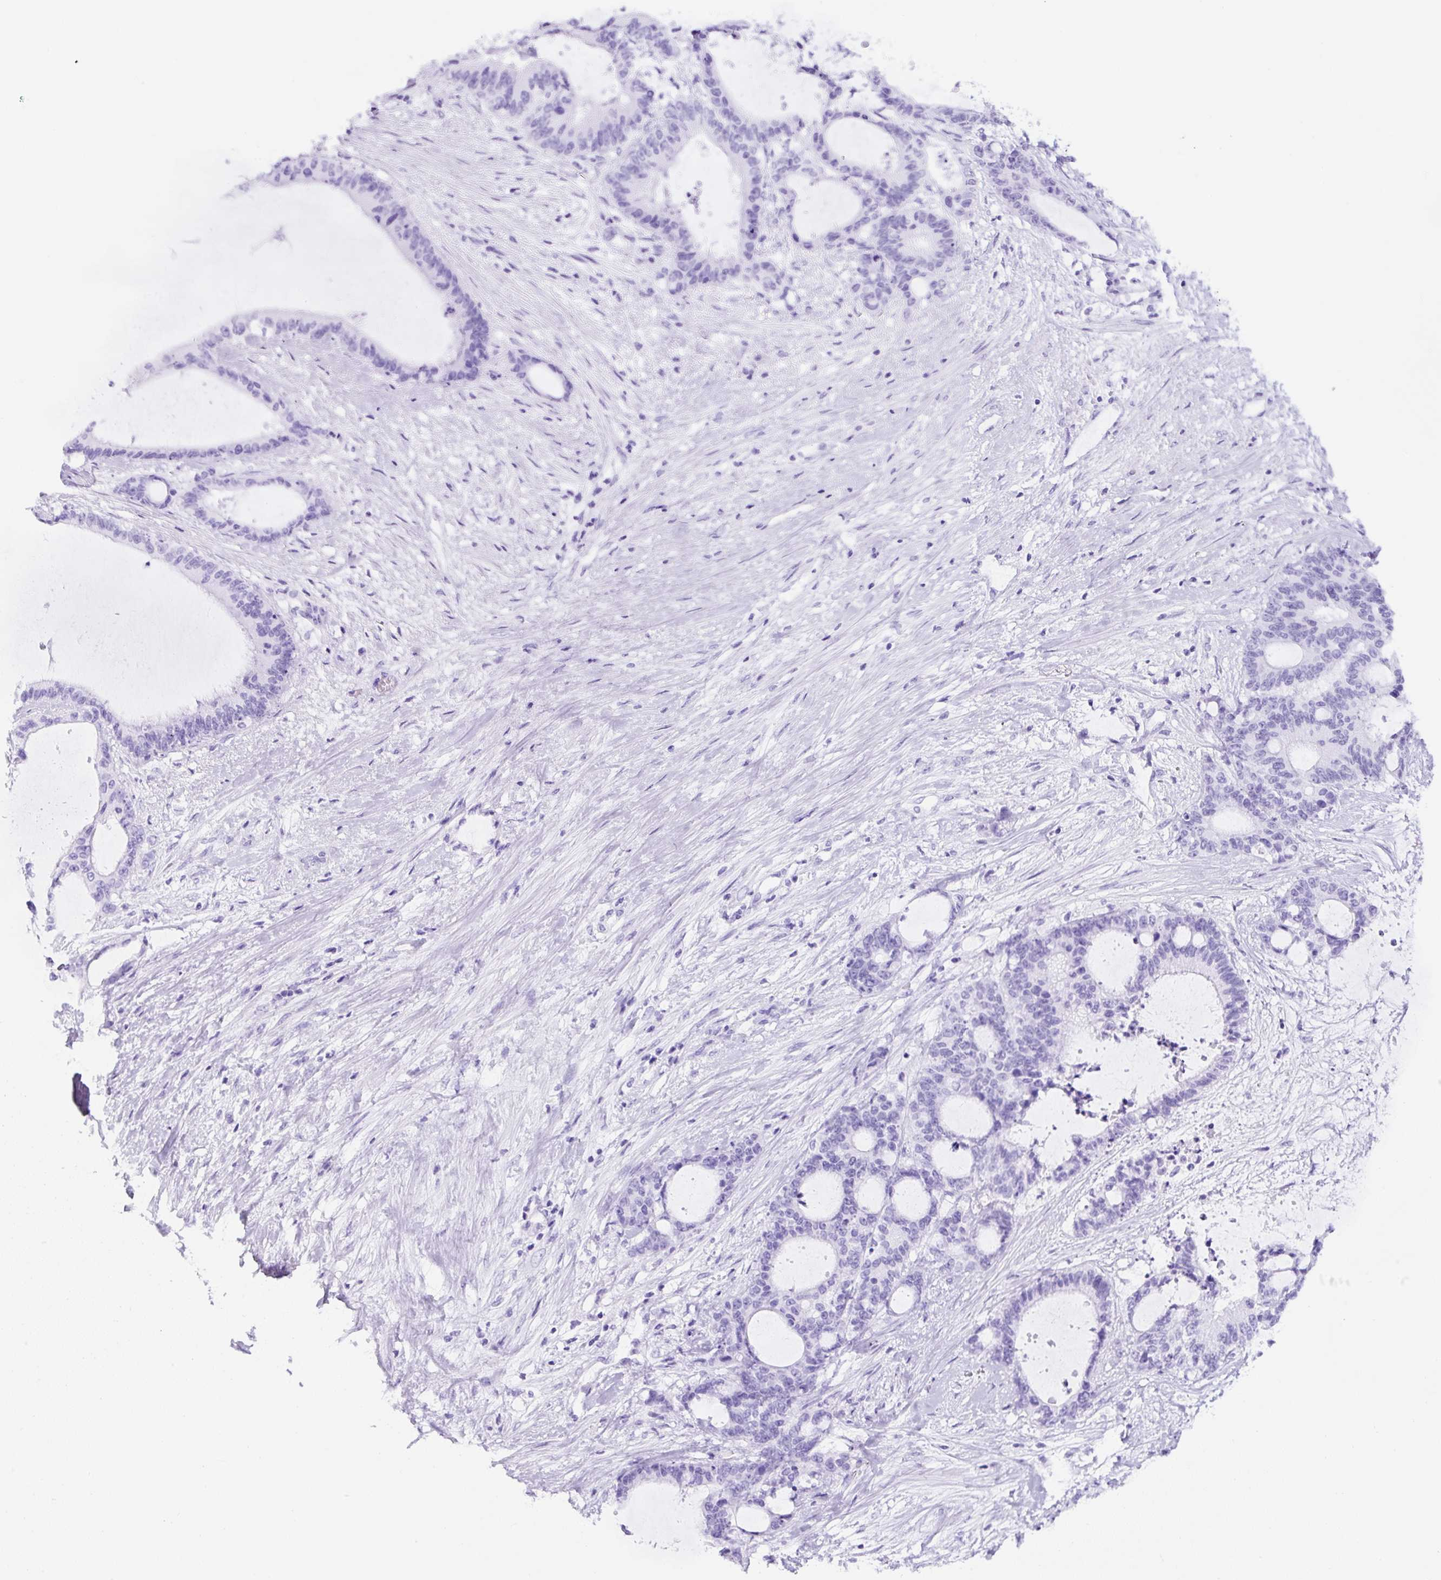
{"staining": {"intensity": "negative", "quantity": "none", "location": "none"}, "tissue": "liver cancer", "cell_type": "Tumor cells", "image_type": "cancer", "snomed": [{"axis": "morphology", "description": "Normal tissue, NOS"}, {"axis": "morphology", "description": "Cholangiocarcinoma"}, {"axis": "topography", "description": "Liver"}, {"axis": "topography", "description": "Peripheral nerve tissue"}], "caption": "Cholangiocarcinoma (liver) stained for a protein using IHC exhibits no expression tumor cells.", "gene": "TMEM200B", "patient": {"sex": "female", "age": 73}}